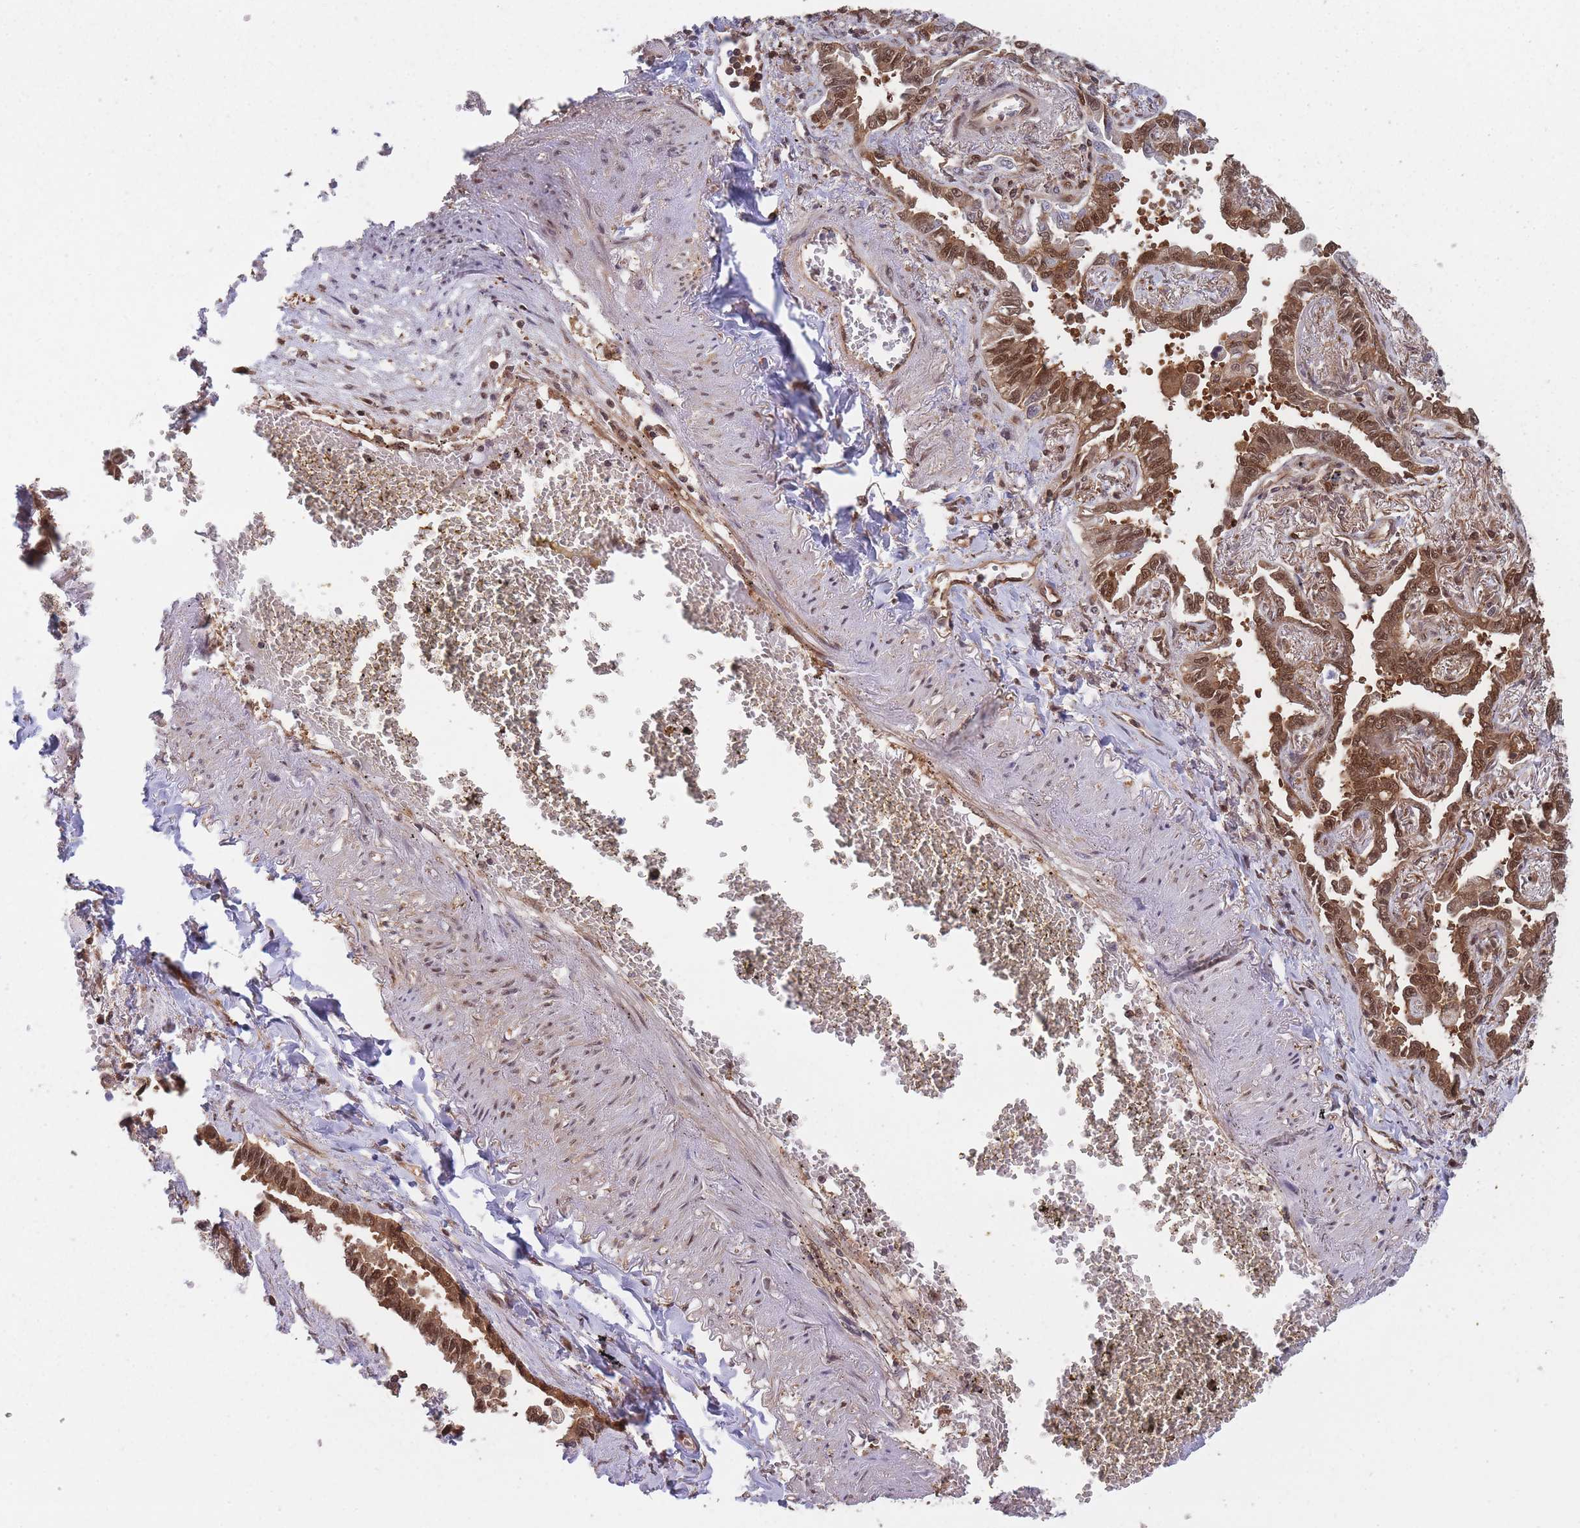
{"staining": {"intensity": "strong", "quantity": ">75%", "location": "cytoplasmic/membranous,nuclear"}, "tissue": "lung cancer", "cell_type": "Tumor cells", "image_type": "cancer", "snomed": [{"axis": "morphology", "description": "Adenocarcinoma, NOS"}, {"axis": "topography", "description": "Lung"}], "caption": "Strong cytoplasmic/membranous and nuclear expression for a protein is present in about >75% of tumor cells of lung cancer using immunohistochemistry (IHC).", "gene": "PPP6R3", "patient": {"sex": "male", "age": 67}}